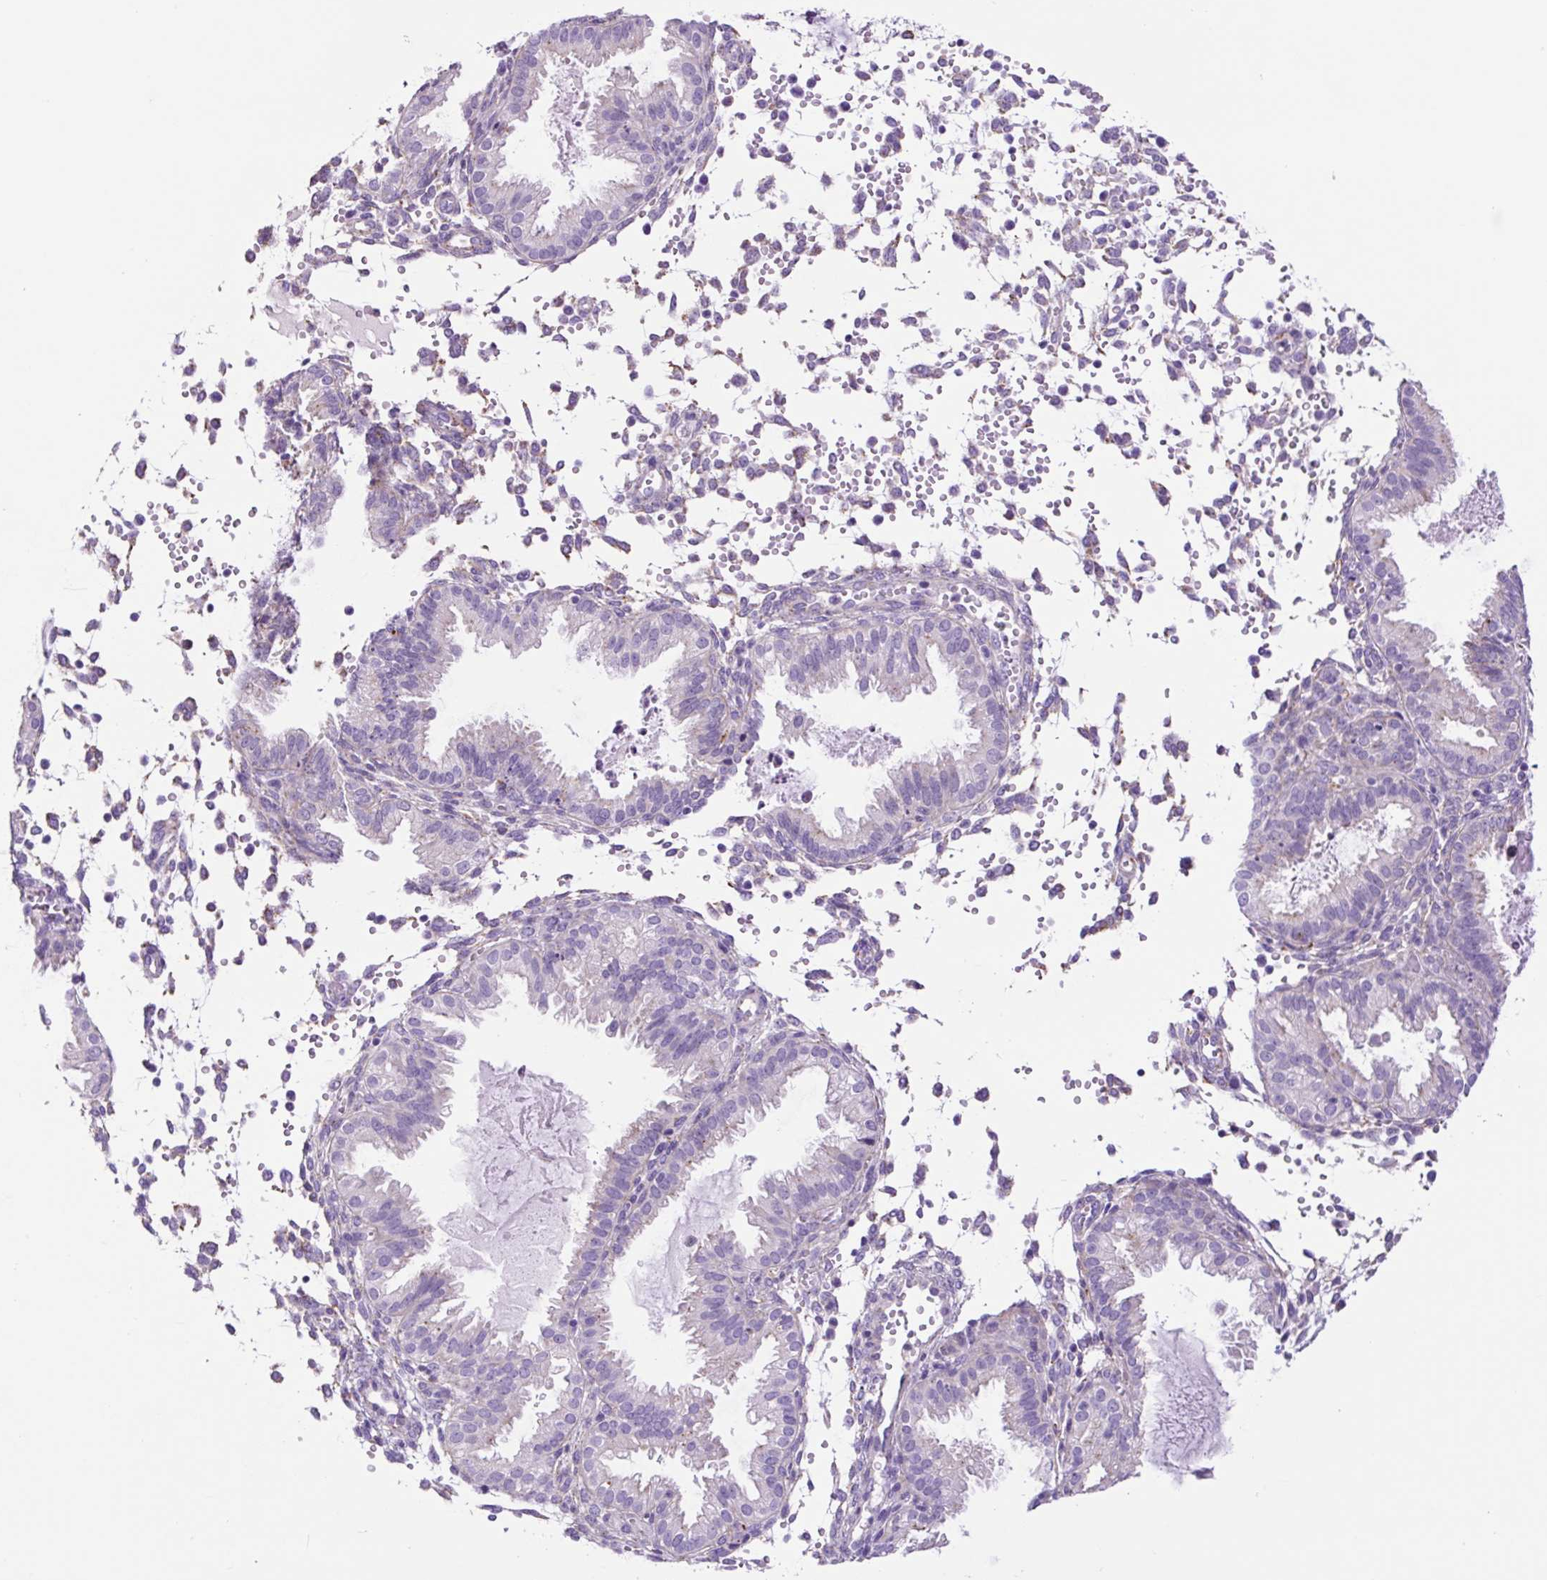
{"staining": {"intensity": "negative", "quantity": "none", "location": "none"}, "tissue": "endometrium", "cell_type": "Cells in endometrial stroma", "image_type": "normal", "snomed": [{"axis": "morphology", "description": "Normal tissue, NOS"}, {"axis": "topography", "description": "Endometrium"}], "caption": "An immunohistochemistry histopathology image of normal endometrium is shown. There is no staining in cells in endometrial stroma of endometrium.", "gene": "LCN10", "patient": {"sex": "female", "age": 33}}